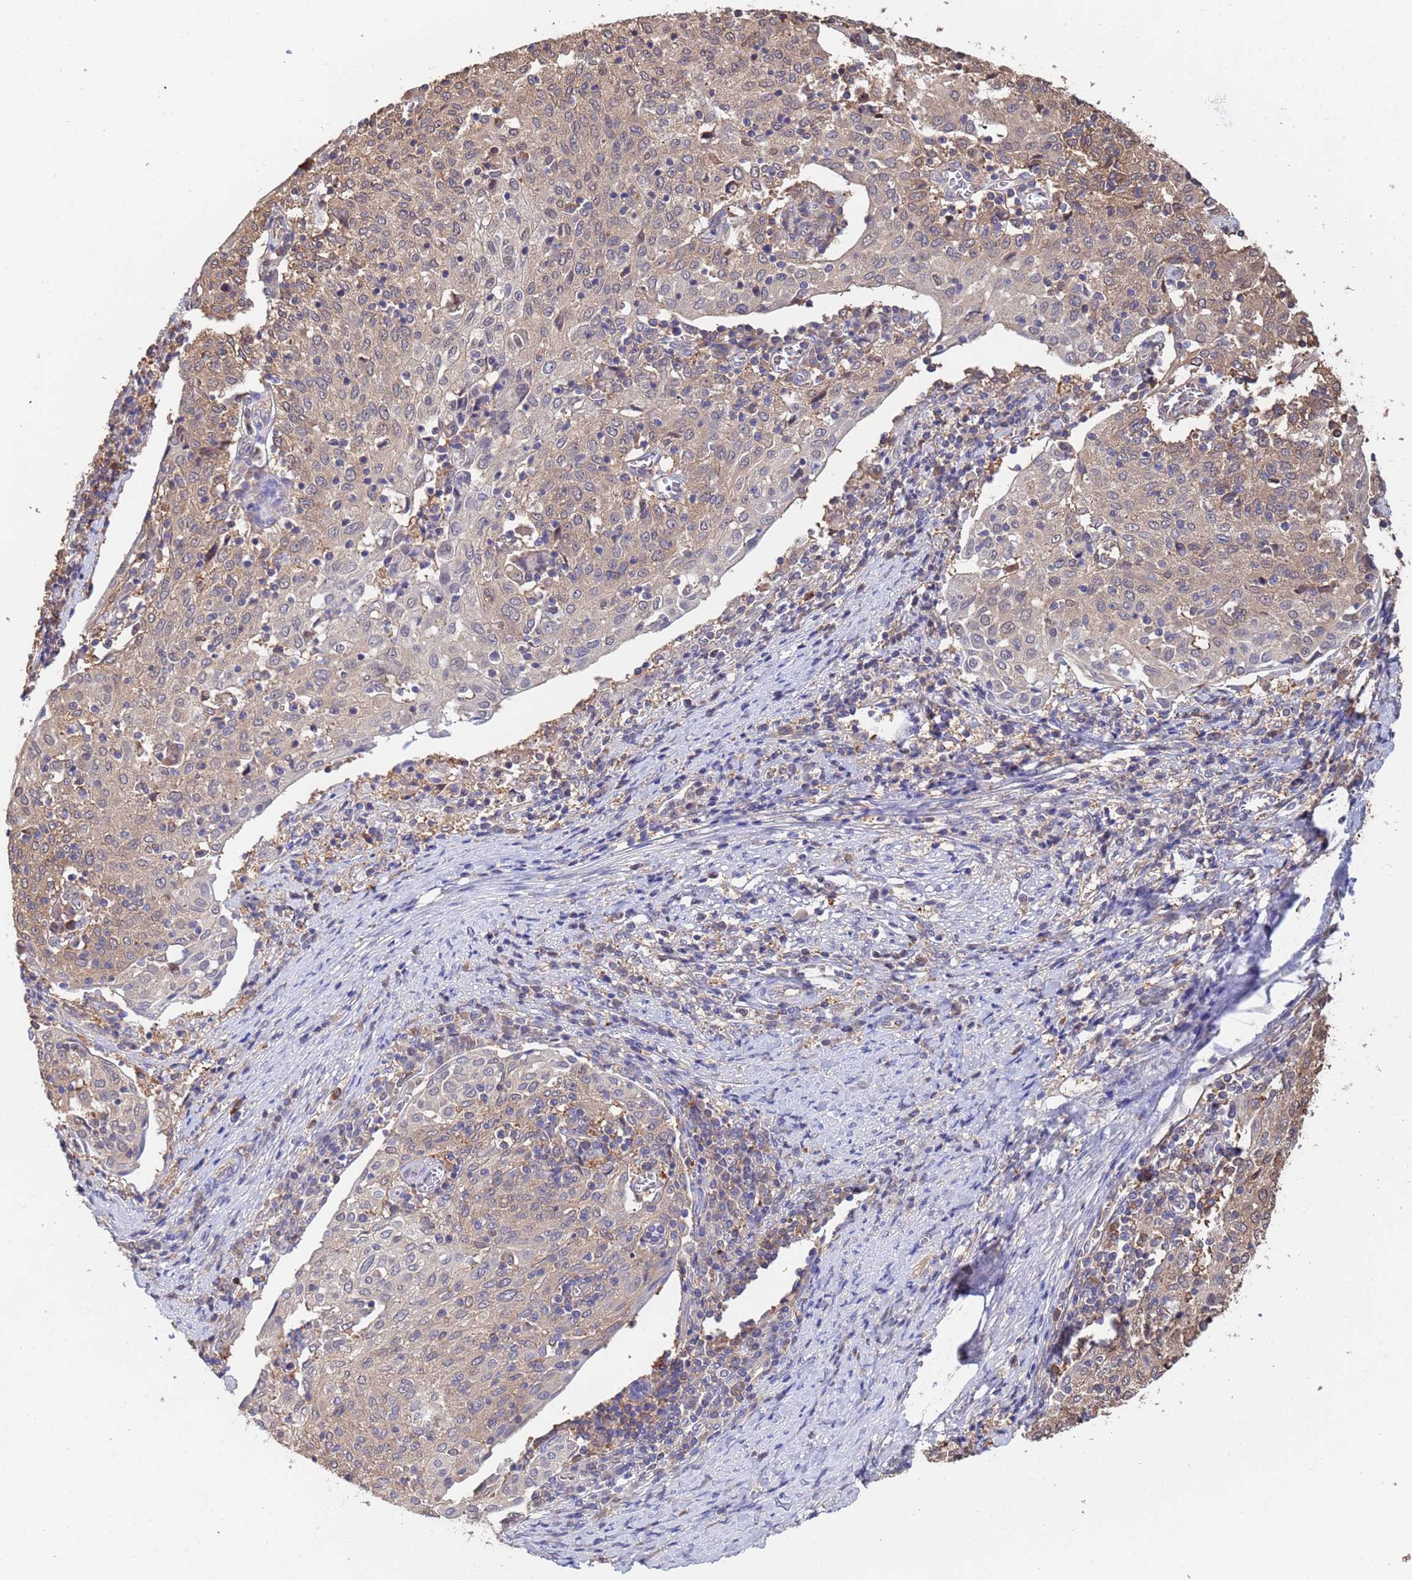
{"staining": {"intensity": "weak", "quantity": ">75%", "location": "cytoplasmic/membranous"}, "tissue": "cervical cancer", "cell_type": "Tumor cells", "image_type": "cancer", "snomed": [{"axis": "morphology", "description": "Squamous cell carcinoma, NOS"}, {"axis": "topography", "description": "Cervix"}], "caption": "This is a micrograph of IHC staining of cervical cancer (squamous cell carcinoma), which shows weak staining in the cytoplasmic/membranous of tumor cells.", "gene": "FAM25A", "patient": {"sex": "female", "age": 52}}